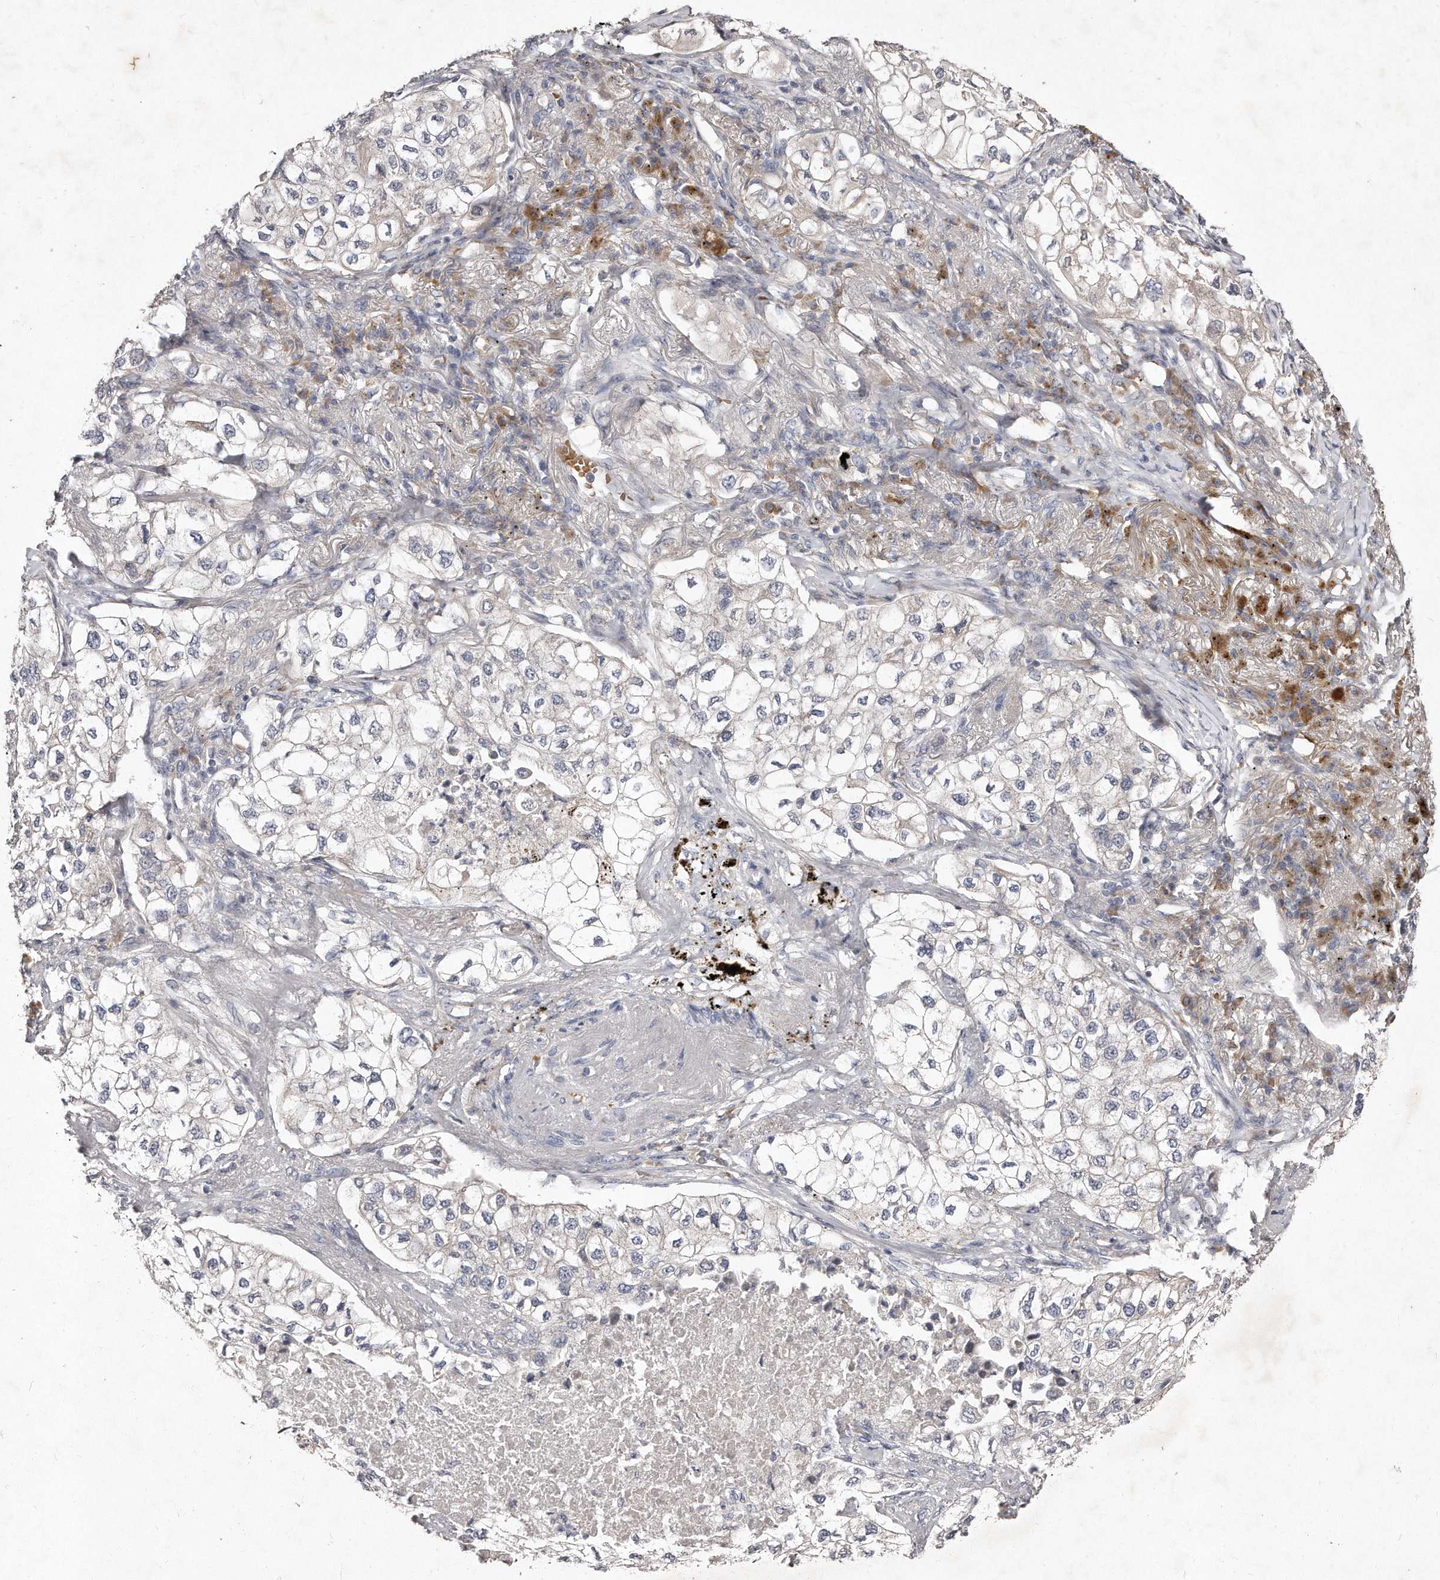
{"staining": {"intensity": "negative", "quantity": "none", "location": "none"}, "tissue": "lung cancer", "cell_type": "Tumor cells", "image_type": "cancer", "snomed": [{"axis": "morphology", "description": "Adenocarcinoma, NOS"}, {"axis": "topography", "description": "Lung"}], "caption": "Human lung cancer stained for a protein using immunohistochemistry exhibits no expression in tumor cells.", "gene": "TECR", "patient": {"sex": "male", "age": 63}}